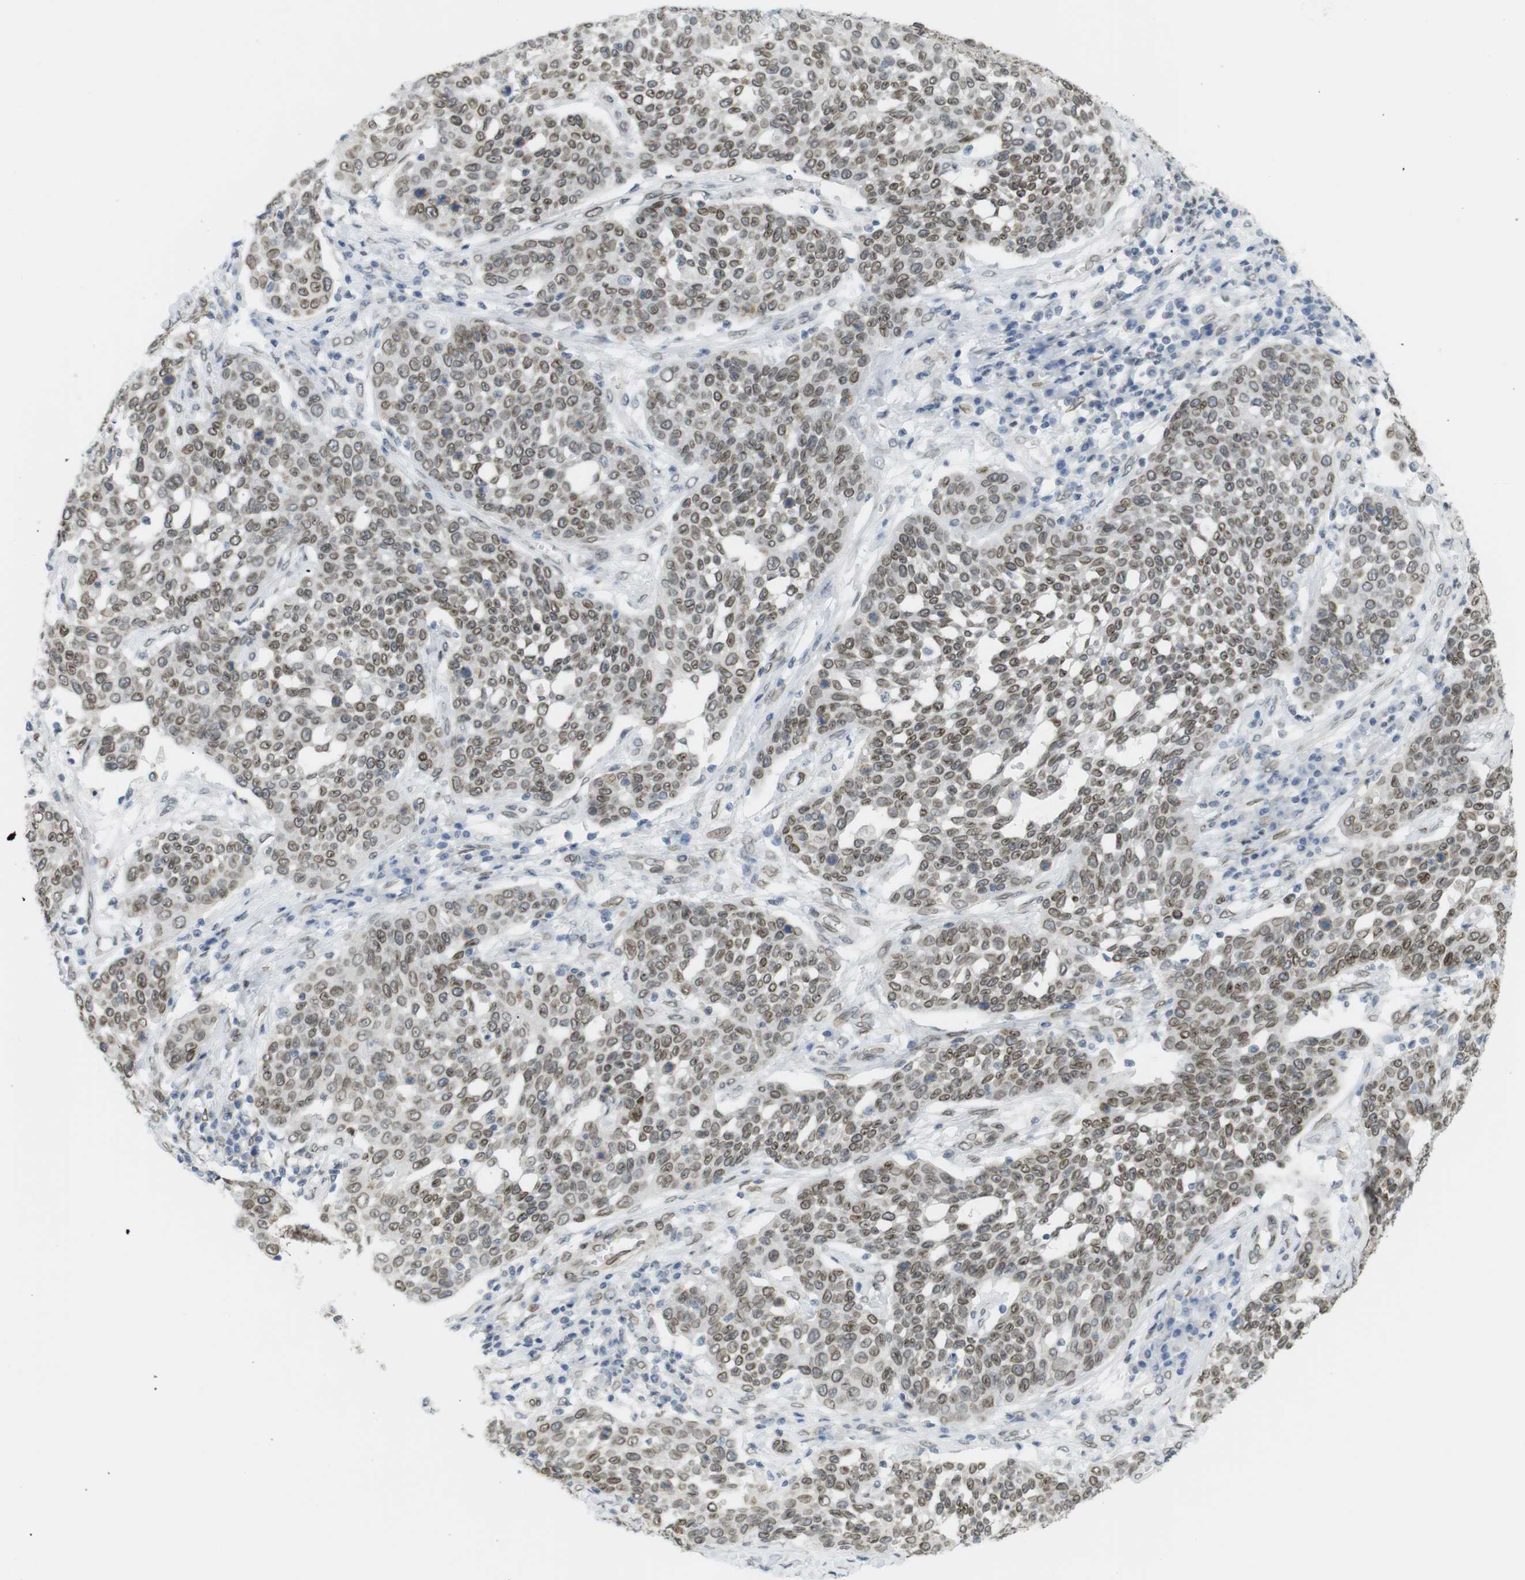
{"staining": {"intensity": "moderate", "quantity": ">75%", "location": "cytoplasmic/membranous,nuclear"}, "tissue": "cervical cancer", "cell_type": "Tumor cells", "image_type": "cancer", "snomed": [{"axis": "morphology", "description": "Squamous cell carcinoma, NOS"}, {"axis": "topography", "description": "Cervix"}], "caption": "Immunohistochemical staining of human cervical cancer displays medium levels of moderate cytoplasmic/membranous and nuclear protein positivity in about >75% of tumor cells.", "gene": "ARL6IP6", "patient": {"sex": "female", "age": 34}}